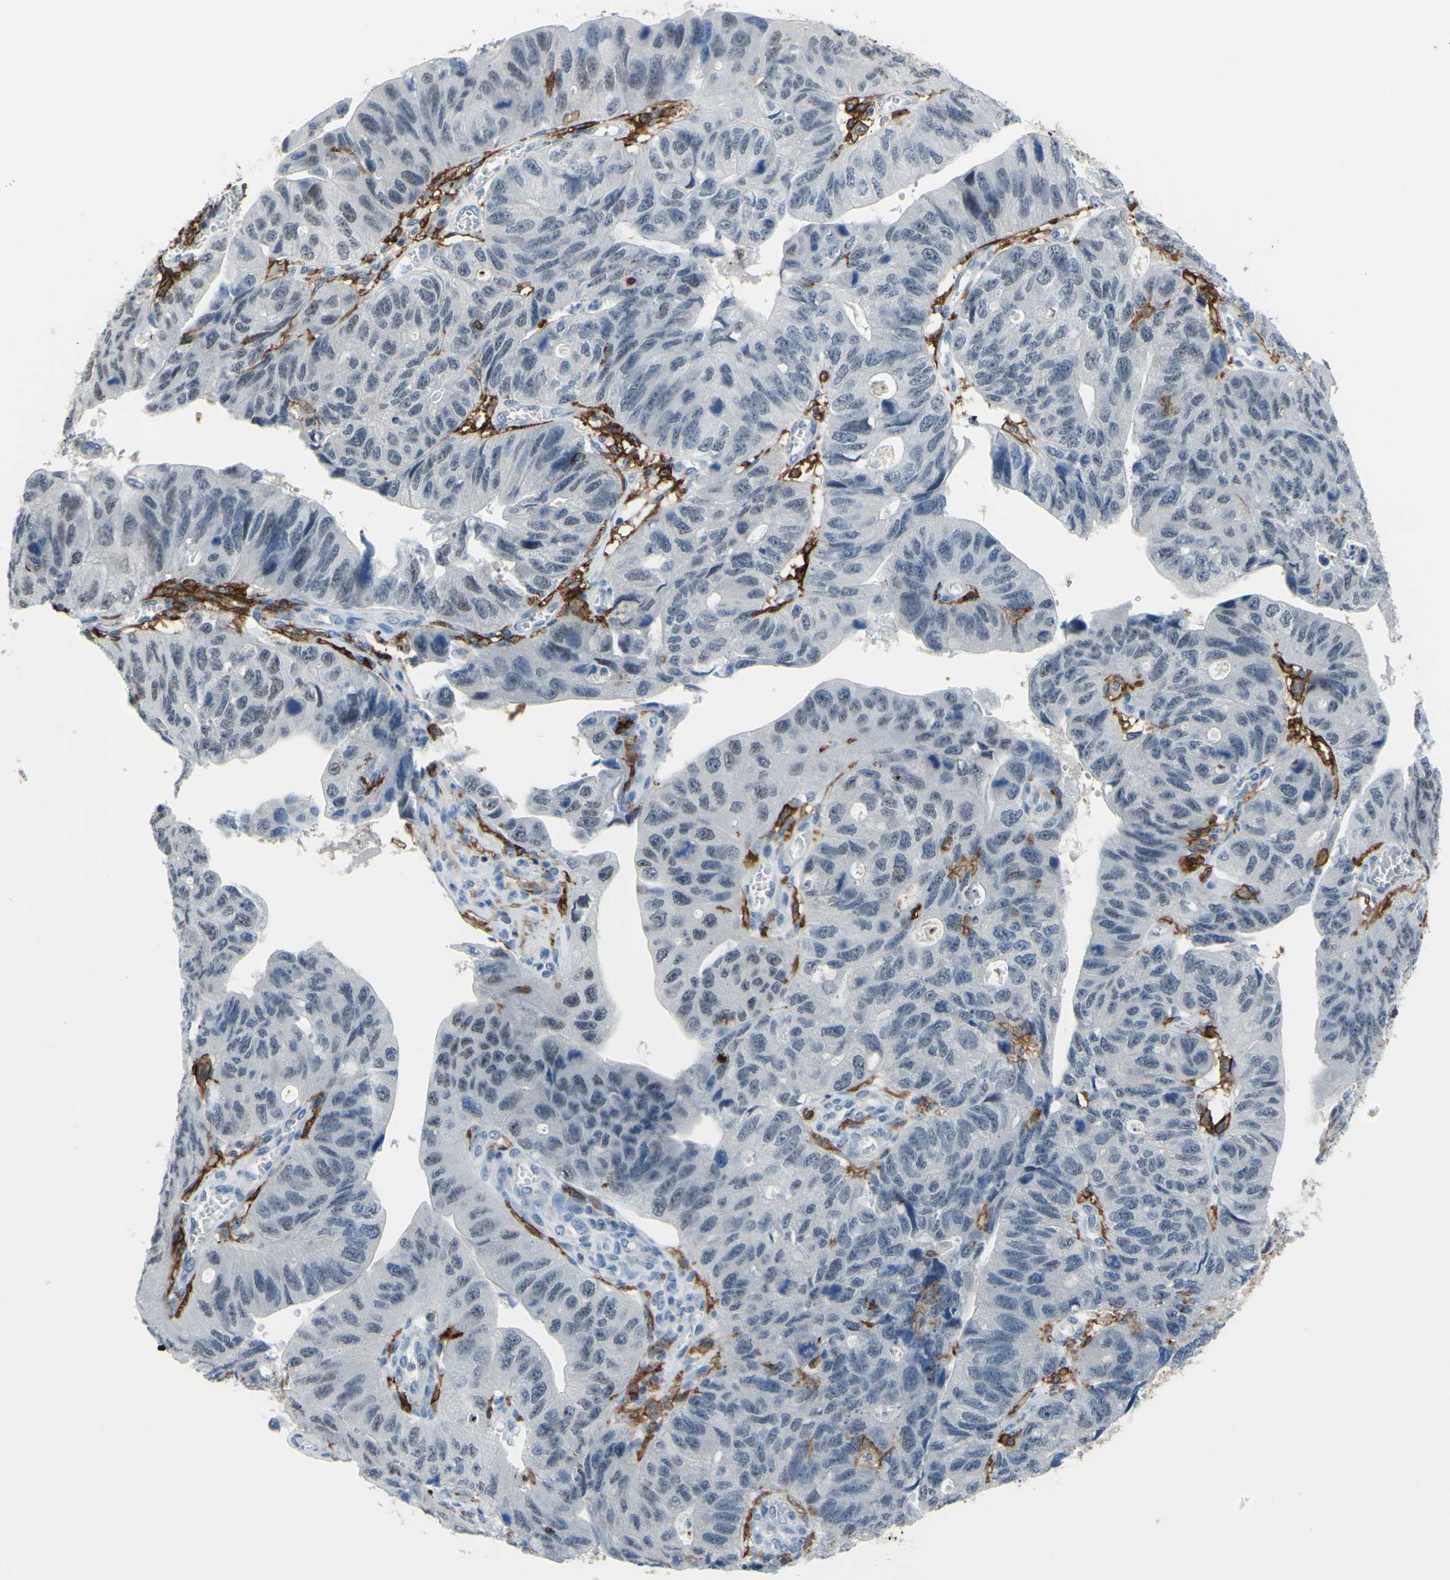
{"staining": {"intensity": "negative", "quantity": "none", "location": "none"}, "tissue": "stomach cancer", "cell_type": "Tumor cells", "image_type": "cancer", "snomed": [{"axis": "morphology", "description": "Adenocarcinoma, NOS"}, {"axis": "topography", "description": "Stomach"}], "caption": "Tumor cells are negative for brown protein staining in stomach adenocarcinoma. Brightfield microscopy of immunohistochemistry (IHC) stained with DAB (brown) and hematoxylin (blue), captured at high magnification.", "gene": "FCGR2A", "patient": {"sex": "male", "age": 59}}